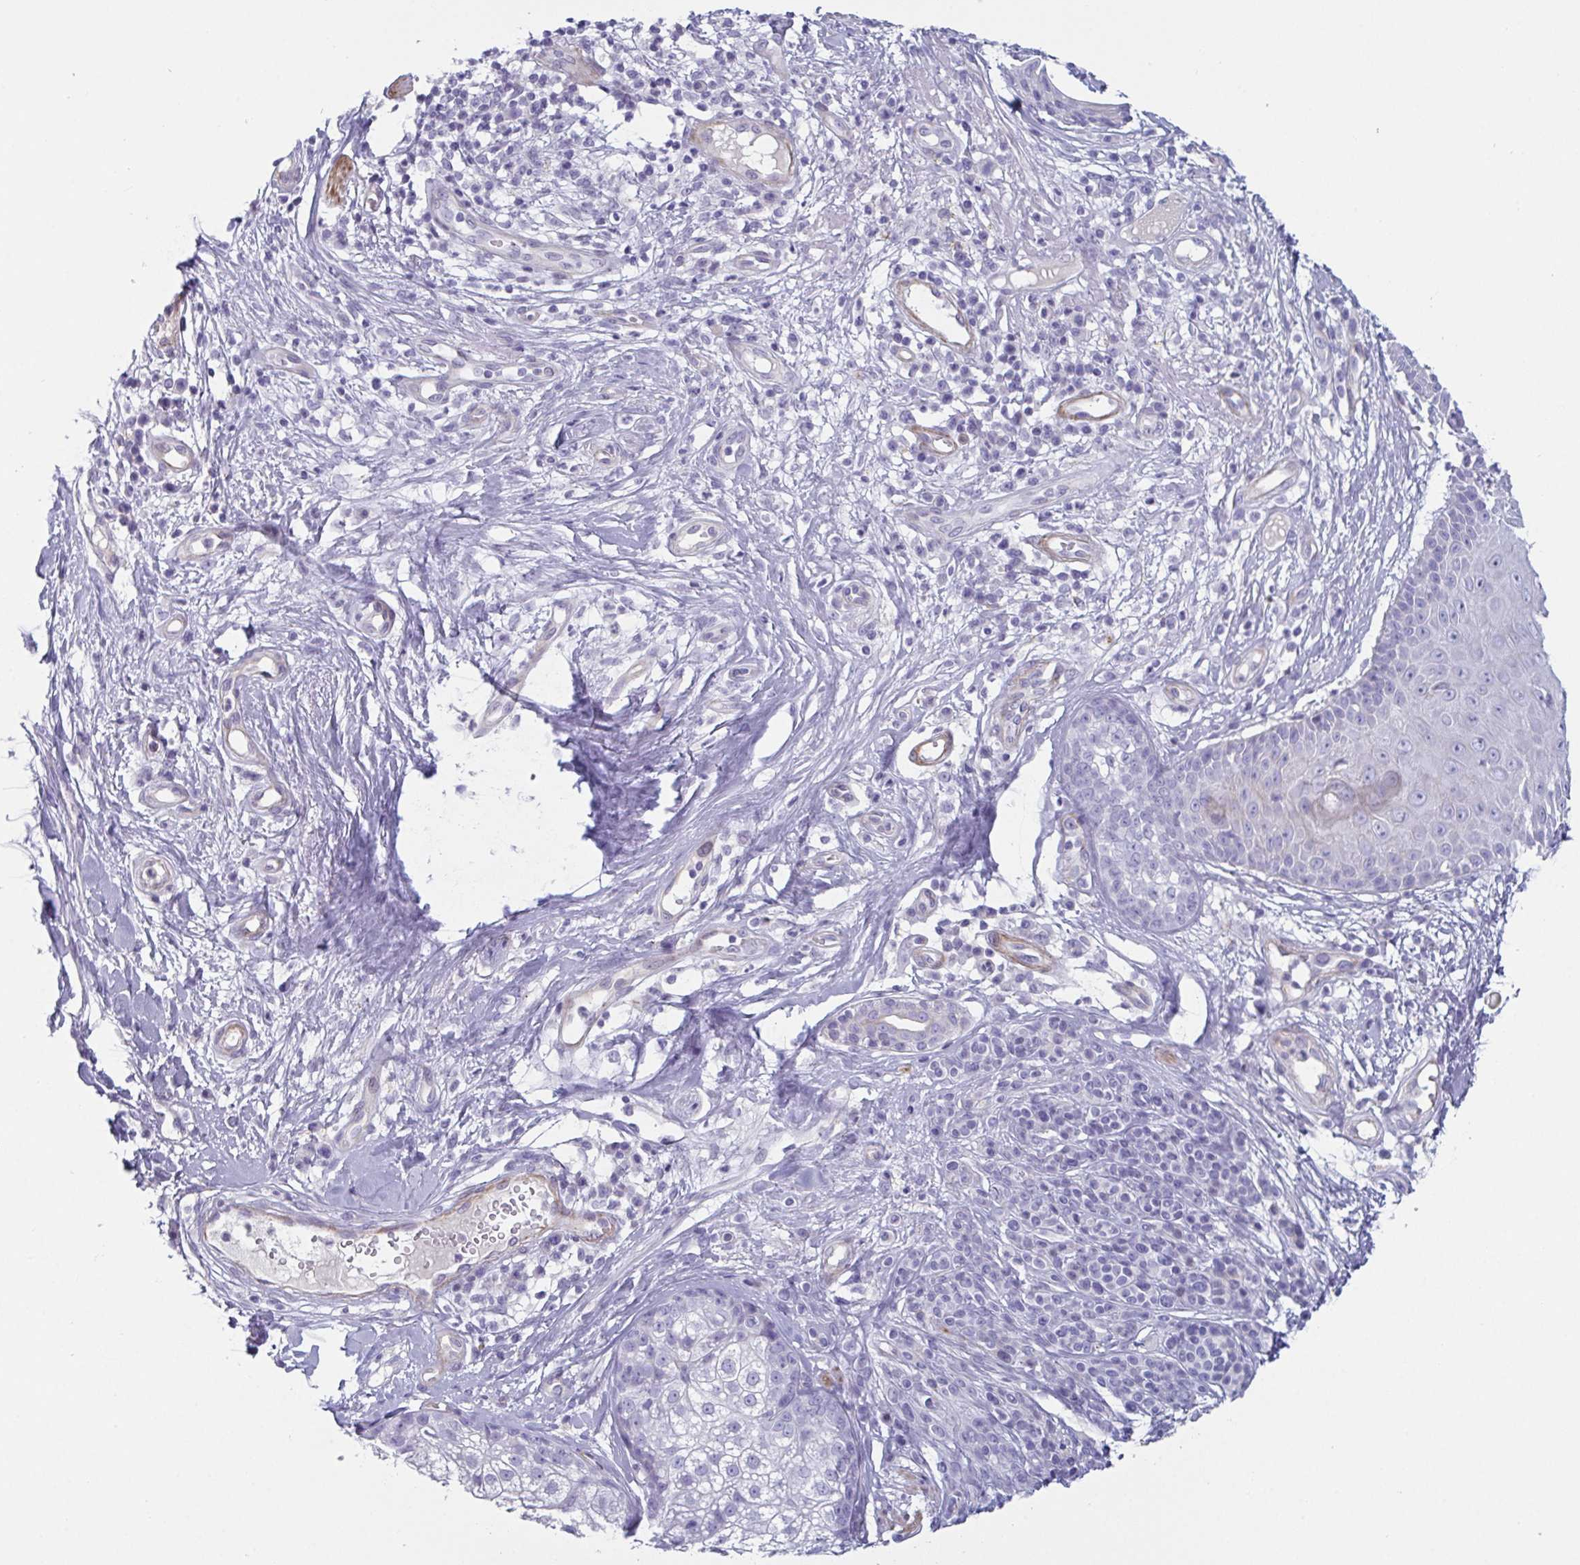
{"staining": {"intensity": "negative", "quantity": "none", "location": "none"}, "tissue": "skin cancer", "cell_type": "Tumor cells", "image_type": "cancer", "snomed": [{"axis": "morphology", "description": "Basal cell carcinoma"}, {"axis": "topography", "description": "Skin"}], "caption": "The photomicrograph shows no significant positivity in tumor cells of skin basal cell carcinoma. (DAB IHC with hematoxylin counter stain).", "gene": "OR5P3", "patient": {"sex": "female", "age": 89}}